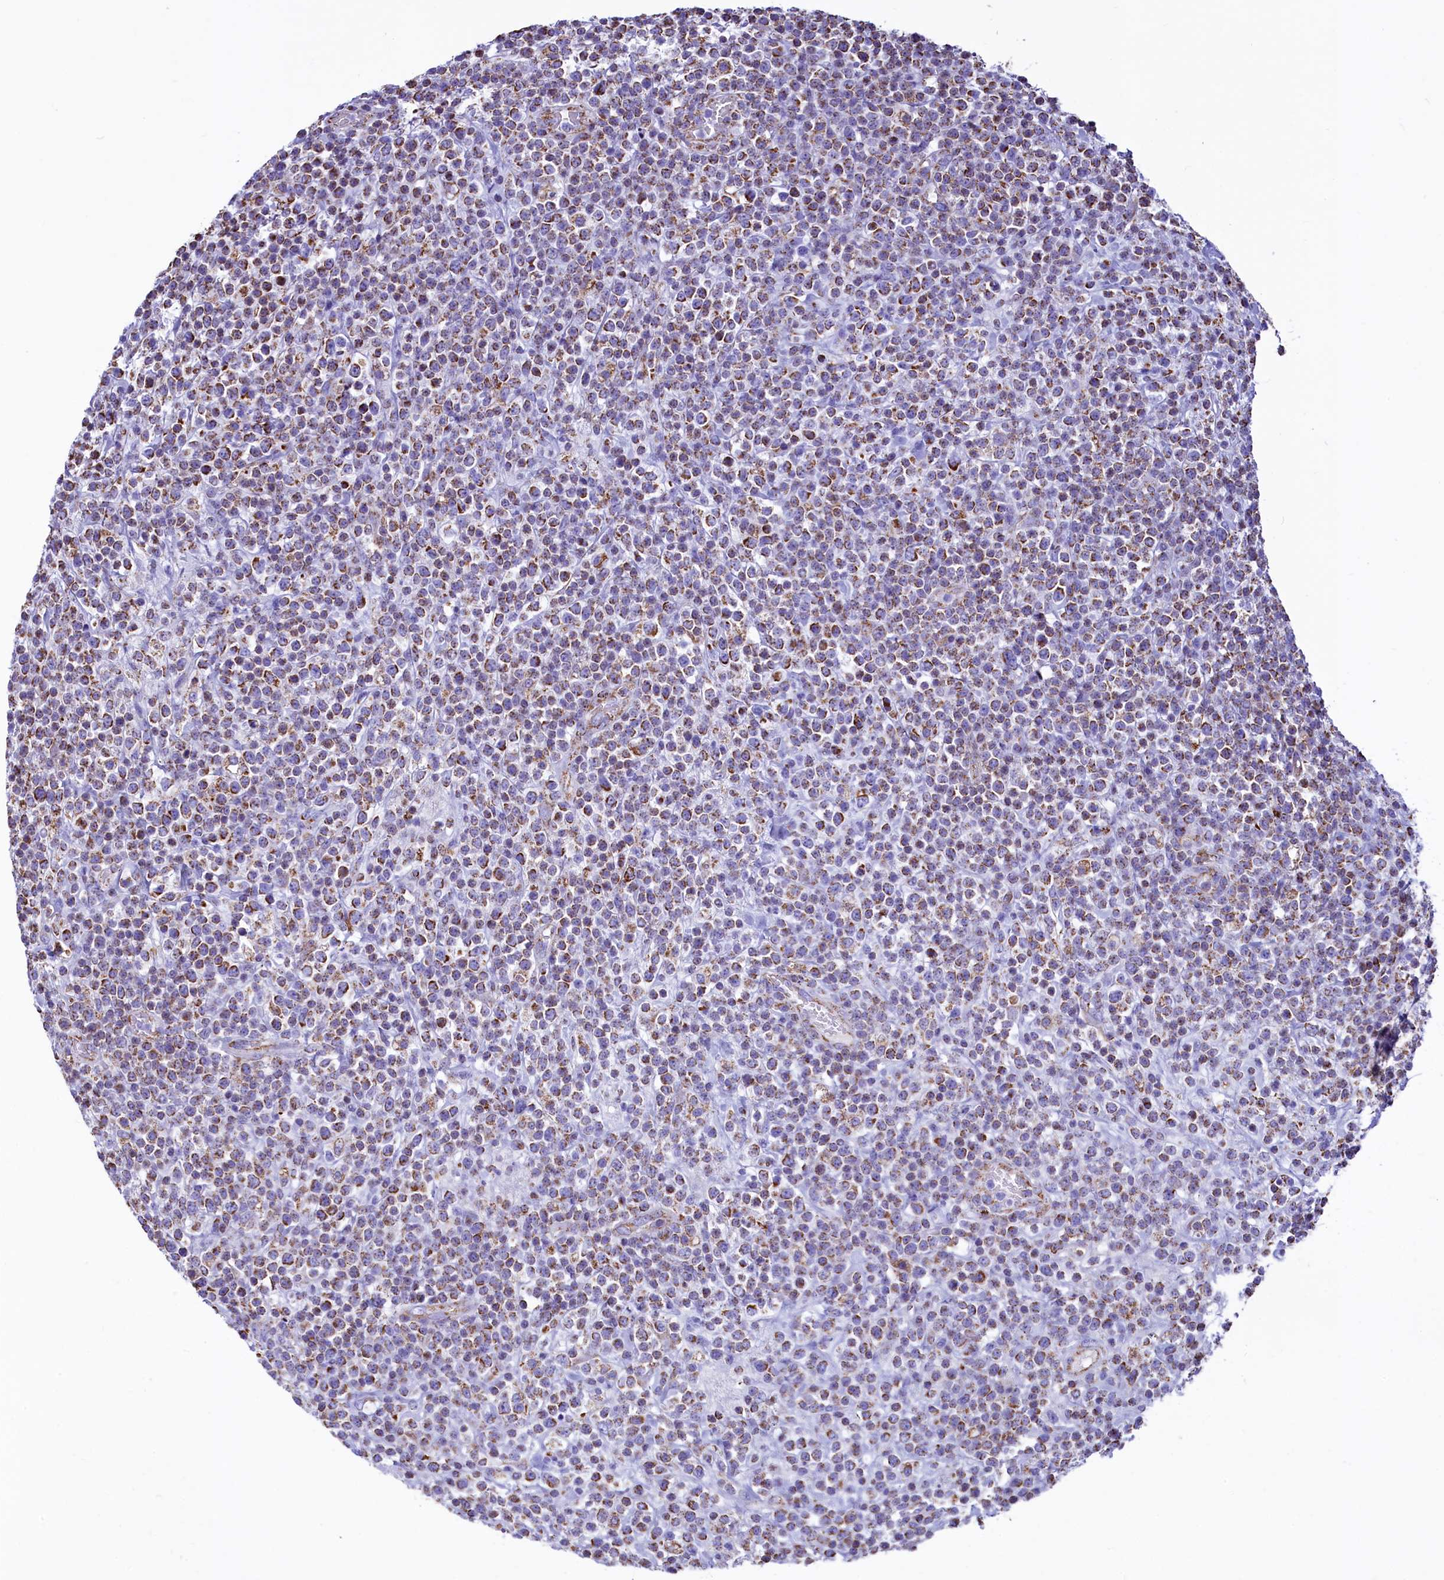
{"staining": {"intensity": "moderate", "quantity": "25%-75%", "location": "cytoplasmic/membranous"}, "tissue": "lymphoma", "cell_type": "Tumor cells", "image_type": "cancer", "snomed": [{"axis": "morphology", "description": "Malignant lymphoma, non-Hodgkin's type, High grade"}, {"axis": "topography", "description": "Colon"}], "caption": "The image reveals a brown stain indicating the presence of a protein in the cytoplasmic/membranous of tumor cells in lymphoma. The protein is stained brown, and the nuclei are stained in blue (DAB (3,3'-diaminobenzidine) IHC with brightfield microscopy, high magnification).", "gene": "IDH3A", "patient": {"sex": "female", "age": 53}}